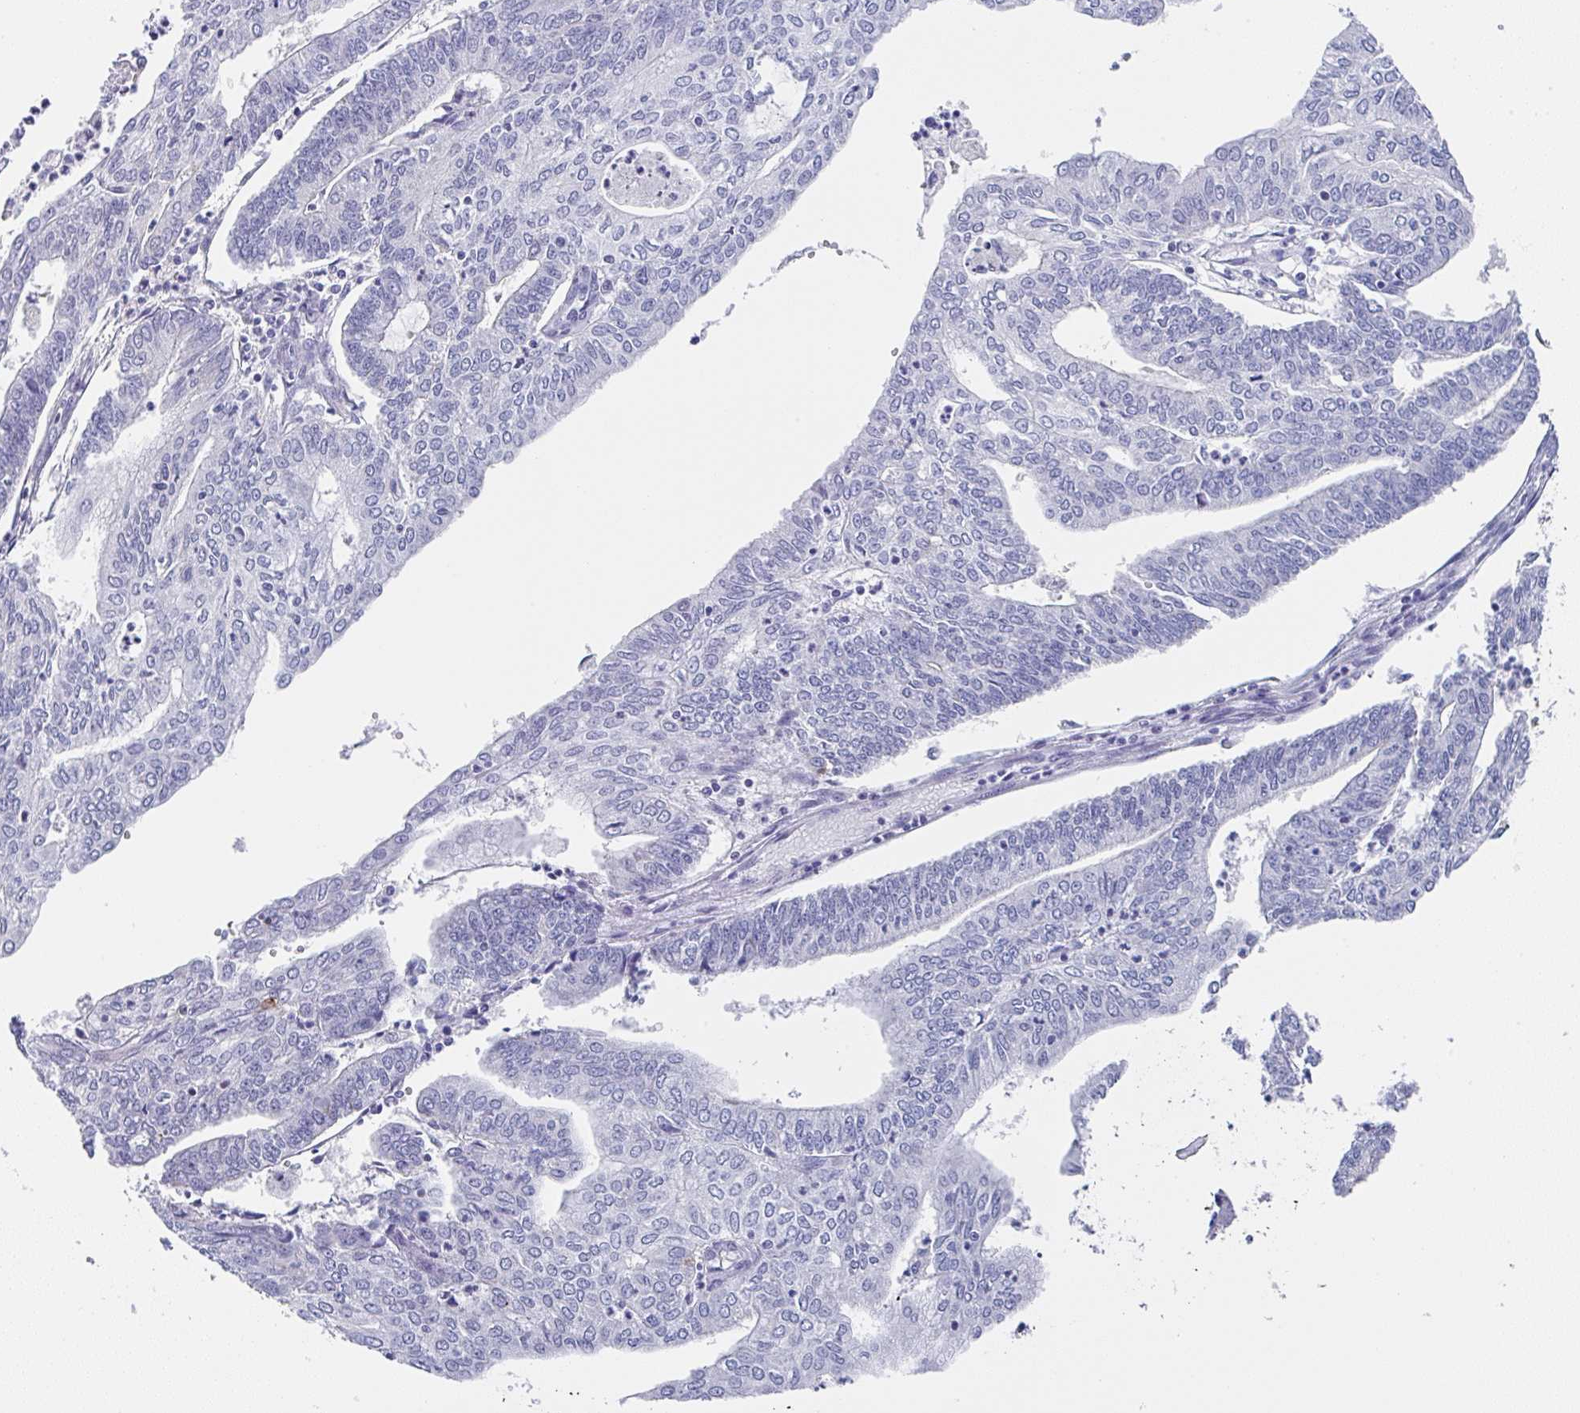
{"staining": {"intensity": "negative", "quantity": "none", "location": "none"}, "tissue": "endometrial cancer", "cell_type": "Tumor cells", "image_type": "cancer", "snomed": [{"axis": "morphology", "description": "Adenocarcinoma, NOS"}, {"axis": "topography", "description": "Endometrium"}], "caption": "High magnification brightfield microscopy of endometrial cancer (adenocarcinoma) stained with DAB (brown) and counterstained with hematoxylin (blue): tumor cells show no significant staining.", "gene": "TNFRSF8", "patient": {"sex": "female", "age": 61}}